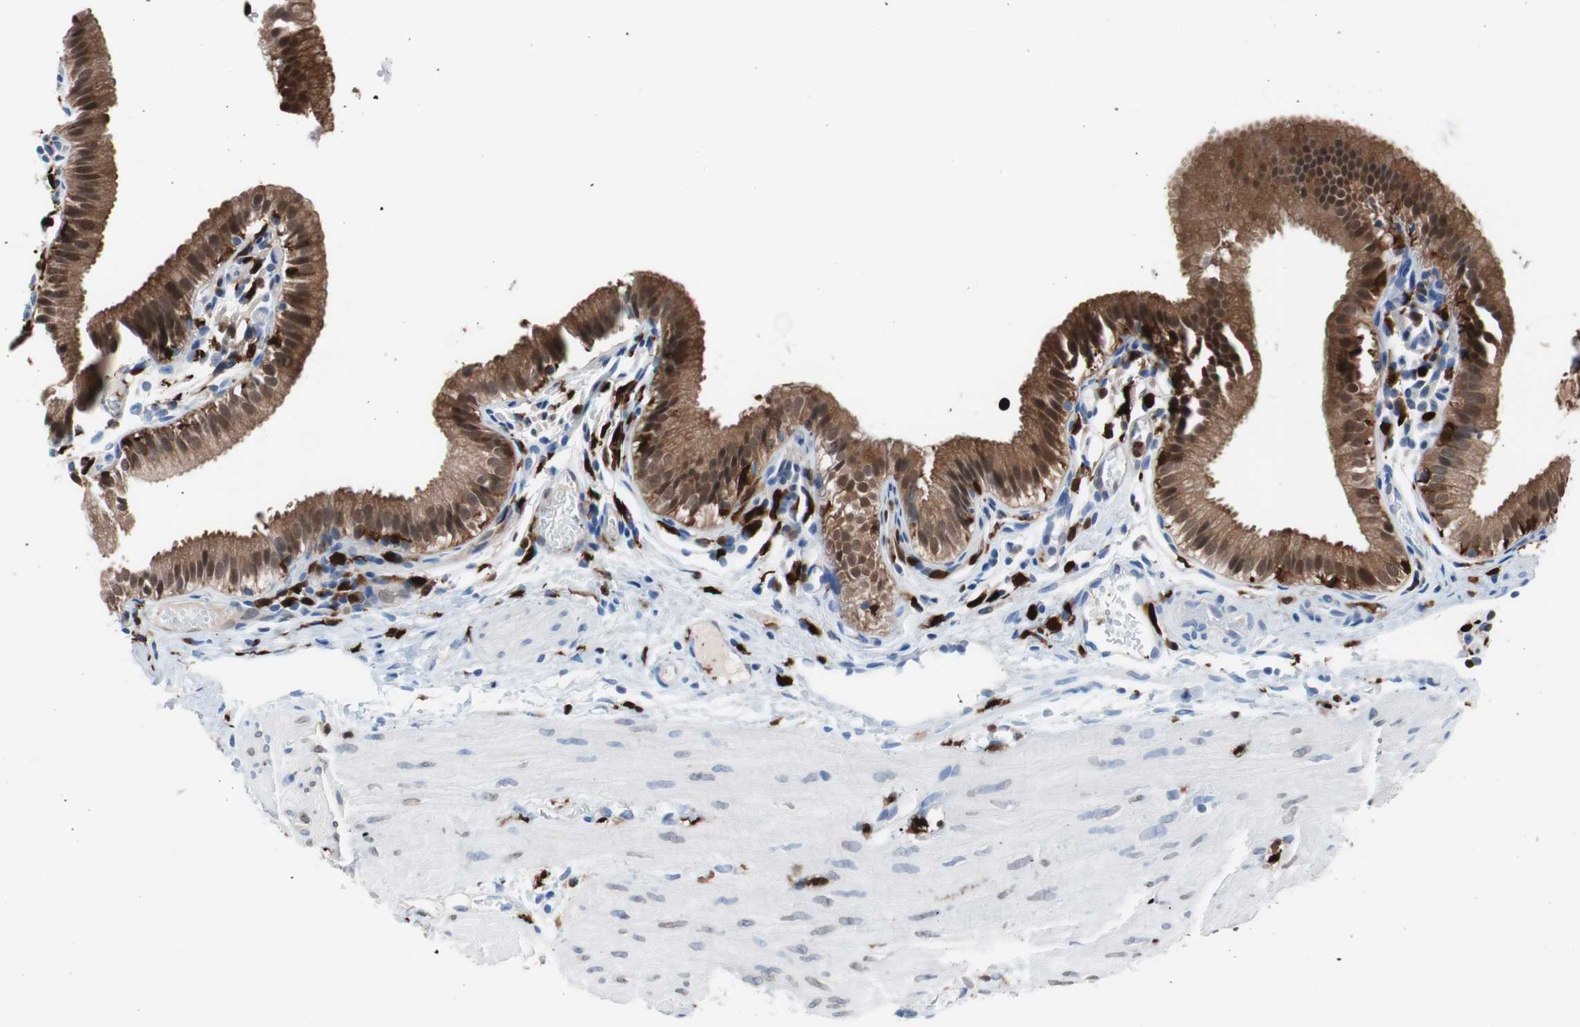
{"staining": {"intensity": "strong", "quantity": ">75%", "location": "cytoplasmic/membranous"}, "tissue": "gallbladder", "cell_type": "Glandular cells", "image_type": "normal", "snomed": [{"axis": "morphology", "description": "Normal tissue, NOS"}, {"axis": "topography", "description": "Gallbladder"}], "caption": "Glandular cells display high levels of strong cytoplasmic/membranous expression in approximately >75% of cells in normal gallbladder. The staining was performed using DAB to visualize the protein expression in brown, while the nuclei were stained in blue with hematoxylin (Magnification: 20x).", "gene": "SYK", "patient": {"sex": "female", "age": 26}}